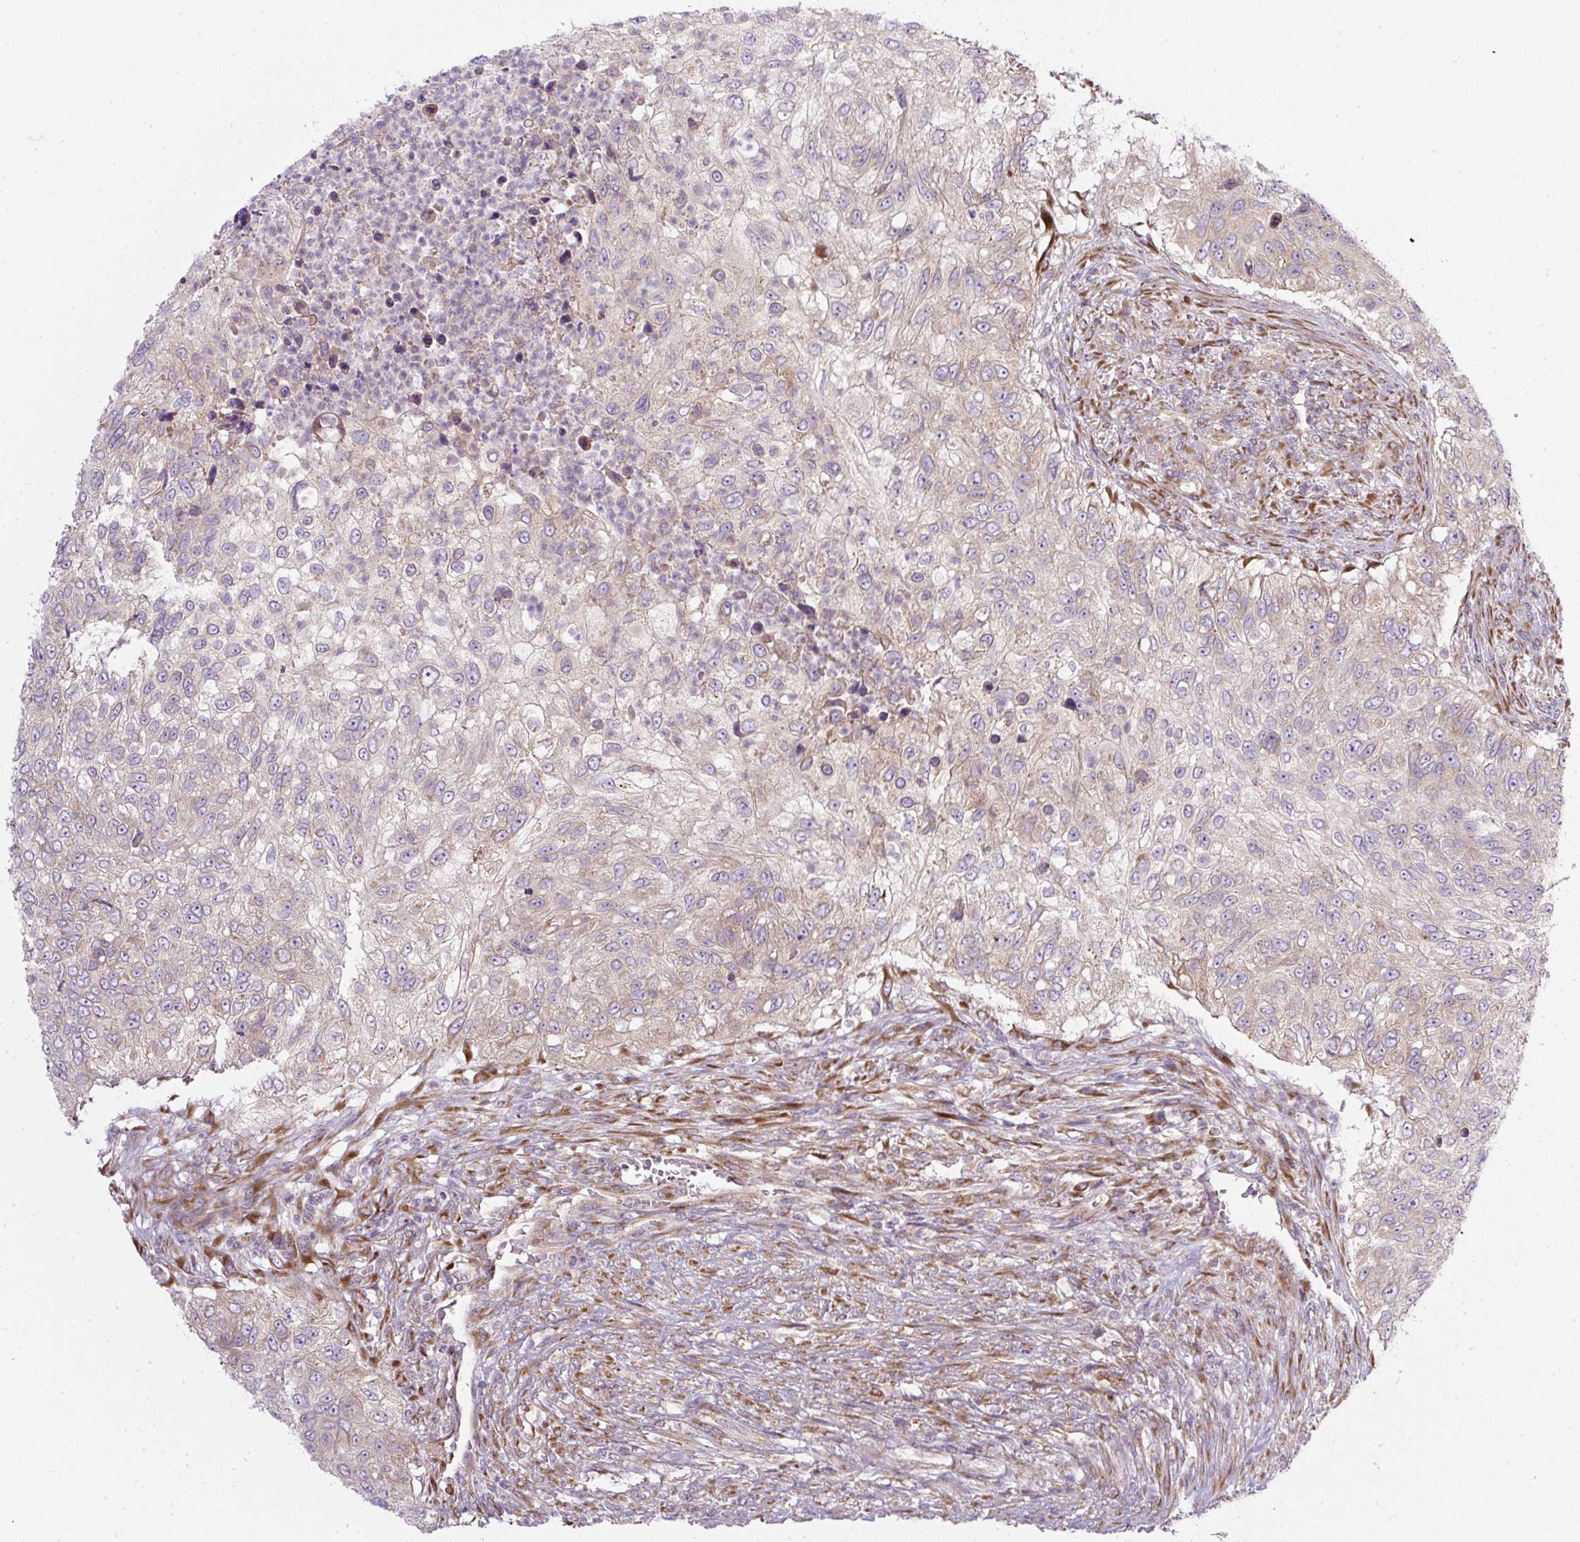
{"staining": {"intensity": "weak", "quantity": "25%-75%", "location": "cytoplasmic/membranous"}, "tissue": "urothelial cancer", "cell_type": "Tumor cells", "image_type": "cancer", "snomed": [{"axis": "morphology", "description": "Urothelial carcinoma, High grade"}, {"axis": "topography", "description": "Urinary bladder"}], "caption": "Immunohistochemistry of human high-grade urothelial carcinoma shows low levels of weak cytoplasmic/membranous positivity in approximately 25%-75% of tumor cells.", "gene": "MLX", "patient": {"sex": "female", "age": 60}}